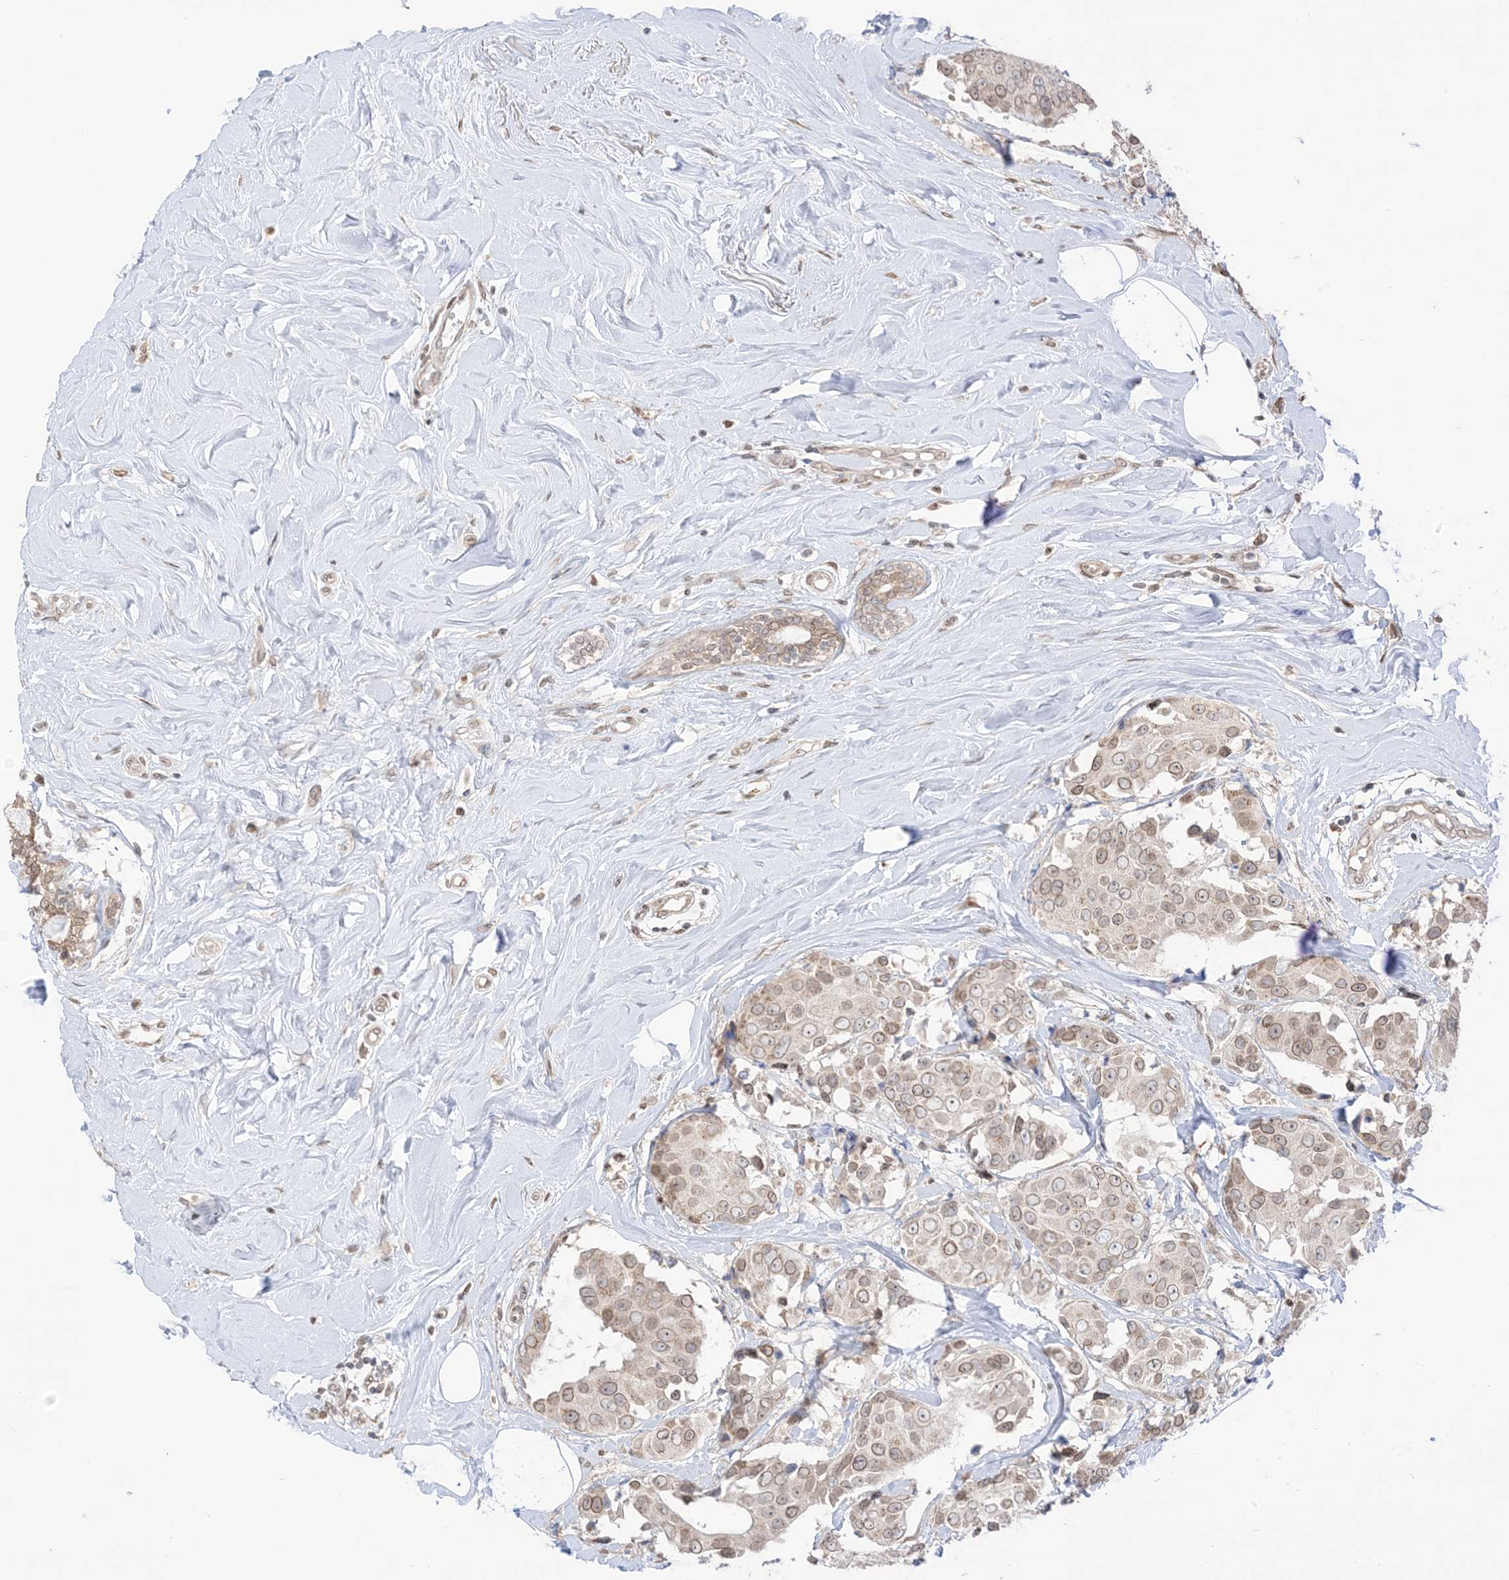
{"staining": {"intensity": "moderate", "quantity": ">75%", "location": "cytoplasmic/membranous,nuclear"}, "tissue": "breast cancer", "cell_type": "Tumor cells", "image_type": "cancer", "snomed": [{"axis": "morphology", "description": "Normal tissue, NOS"}, {"axis": "morphology", "description": "Duct carcinoma"}, {"axis": "topography", "description": "Breast"}], "caption": "Moderate cytoplasmic/membranous and nuclear positivity for a protein is present in approximately >75% of tumor cells of breast cancer using immunohistochemistry.", "gene": "UBE2E2", "patient": {"sex": "female", "age": 39}}